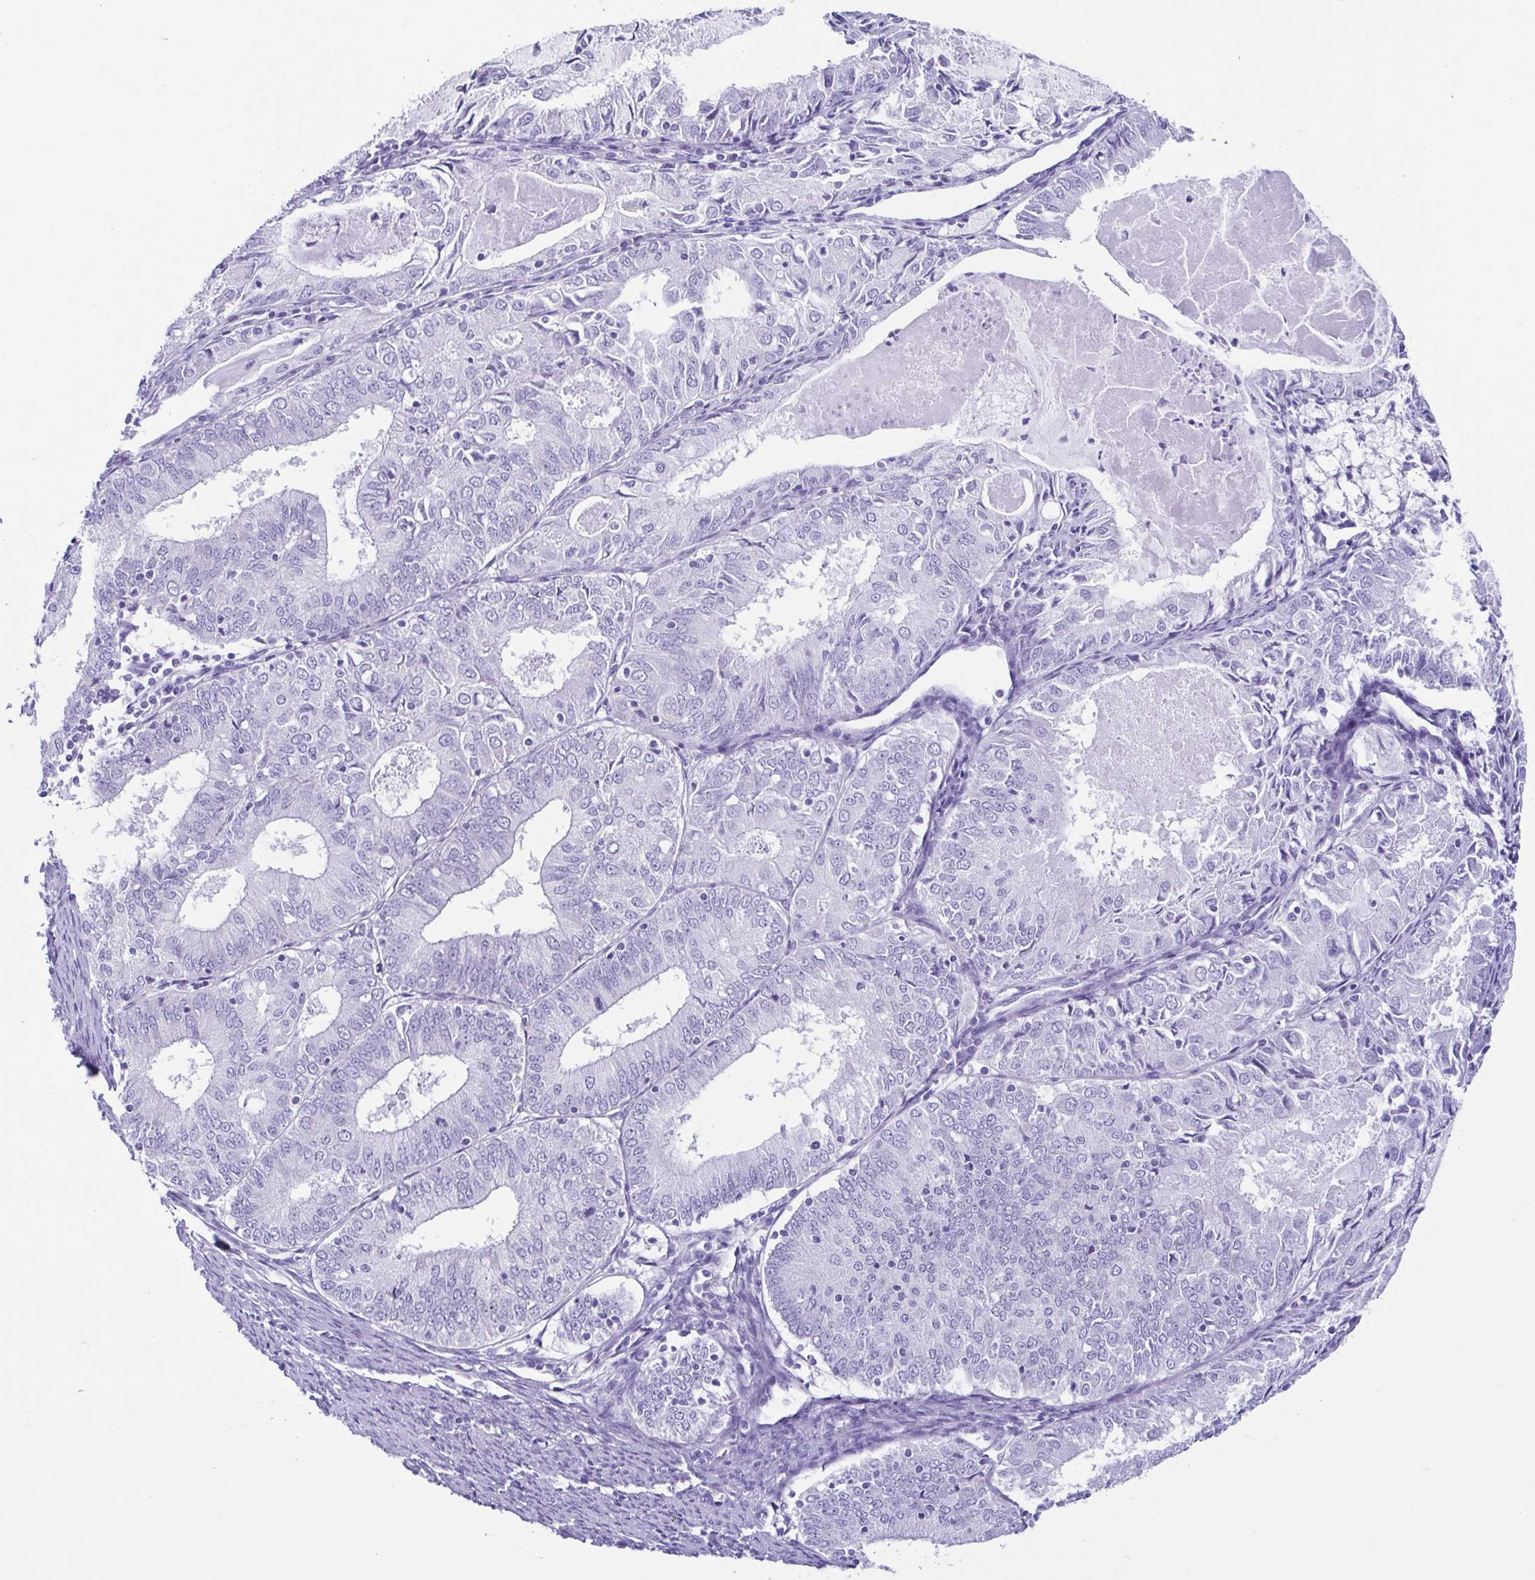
{"staining": {"intensity": "negative", "quantity": "none", "location": "none"}, "tissue": "endometrial cancer", "cell_type": "Tumor cells", "image_type": "cancer", "snomed": [{"axis": "morphology", "description": "Adenocarcinoma, NOS"}, {"axis": "topography", "description": "Endometrium"}], "caption": "This is an immunohistochemistry image of endometrial cancer (adenocarcinoma). There is no expression in tumor cells.", "gene": "ACTRT3", "patient": {"sex": "female", "age": 57}}